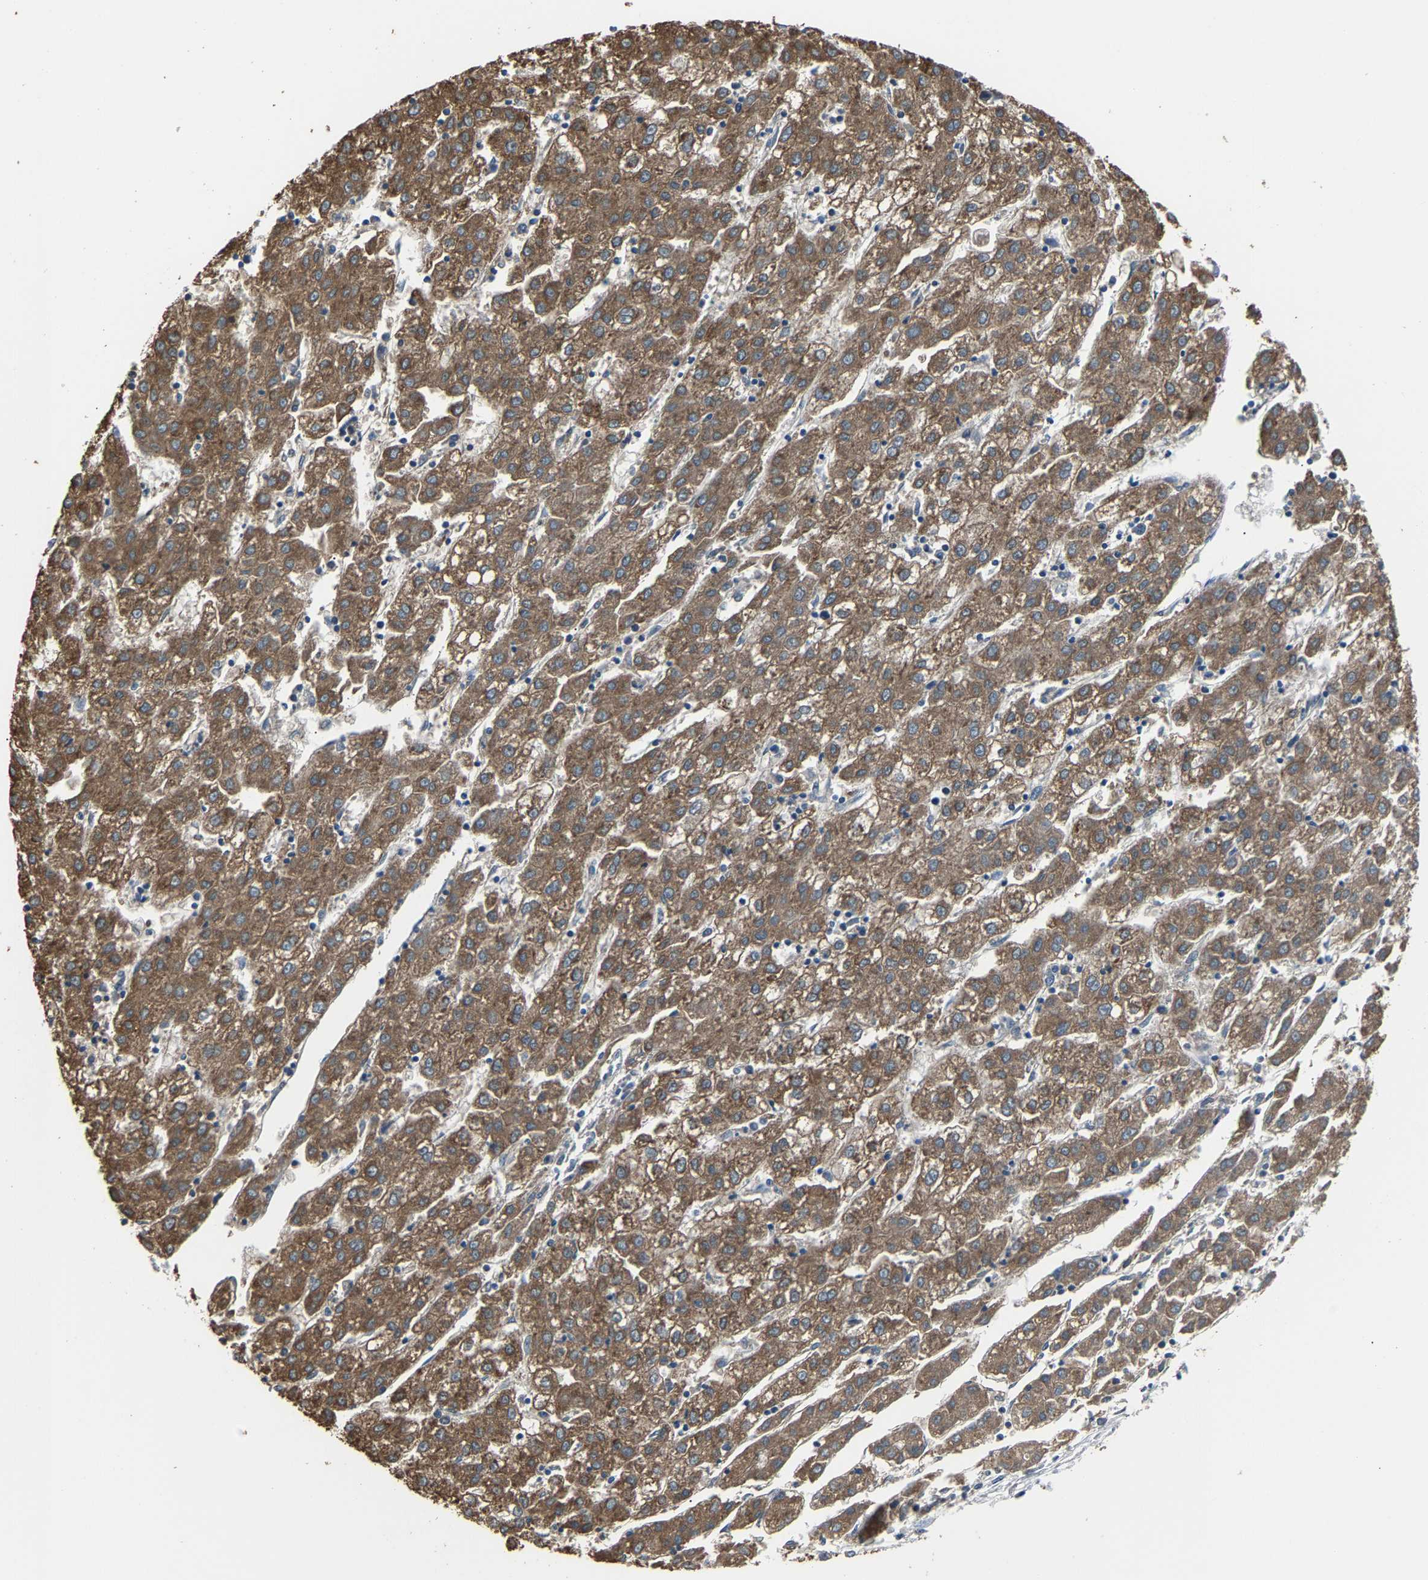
{"staining": {"intensity": "moderate", "quantity": ">75%", "location": "cytoplasmic/membranous"}, "tissue": "liver cancer", "cell_type": "Tumor cells", "image_type": "cancer", "snomed": [{"axis": "morphology", "description": "Carcinoma, Hepatocellular, NOS"}, {"axis": "topography", "description": "Liver"}], "caption": "Approximately >75% of tumor cells in liver hepatocellular carcinoma display moderate cytoplasmic/membranous protein staining as visualized by brown immunohistochemical staining.", "gene": "ABCC9", "patient": {"sex": "male", "age": 72}}